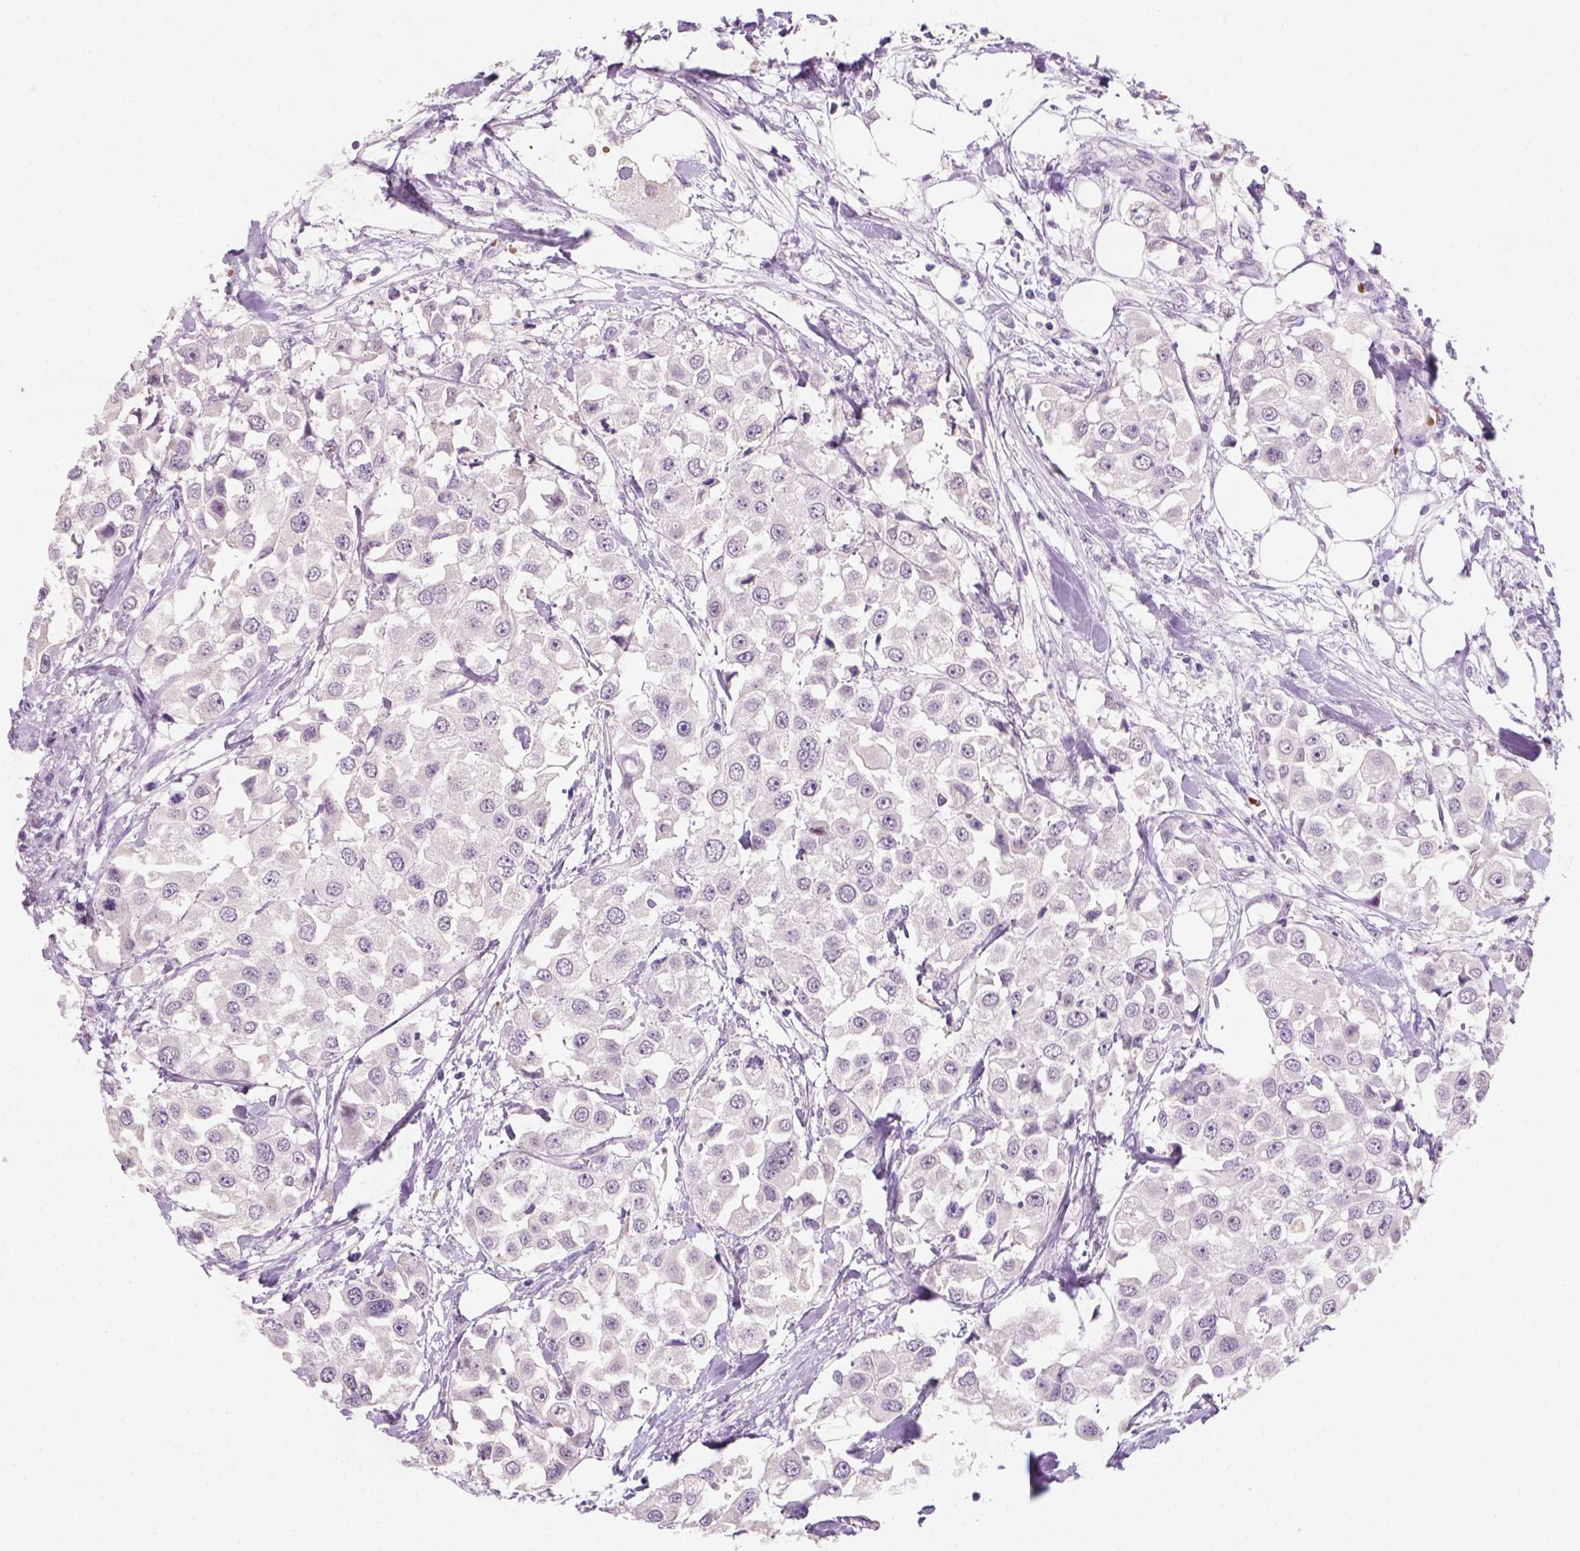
{"staining": {"intensity": "negative", "quantity": "none", "location": "none"}, "tissue": "urothelial cancer", "cell_type": "Tumor cells", "image_type": "cancer", "snomed": [{"axis": "morphology", "description": "Urothelial carcinoma, High grade"}, {"axis": "topography", "description": "Urinary bladder"}], "caption": "High power microscopy image of an IHC histopathology image of urothelial cancer, revealing no significant staining in tumor cells.", "gene": "ZMAT4", "patient": {"sex": "female", "age": 64}}